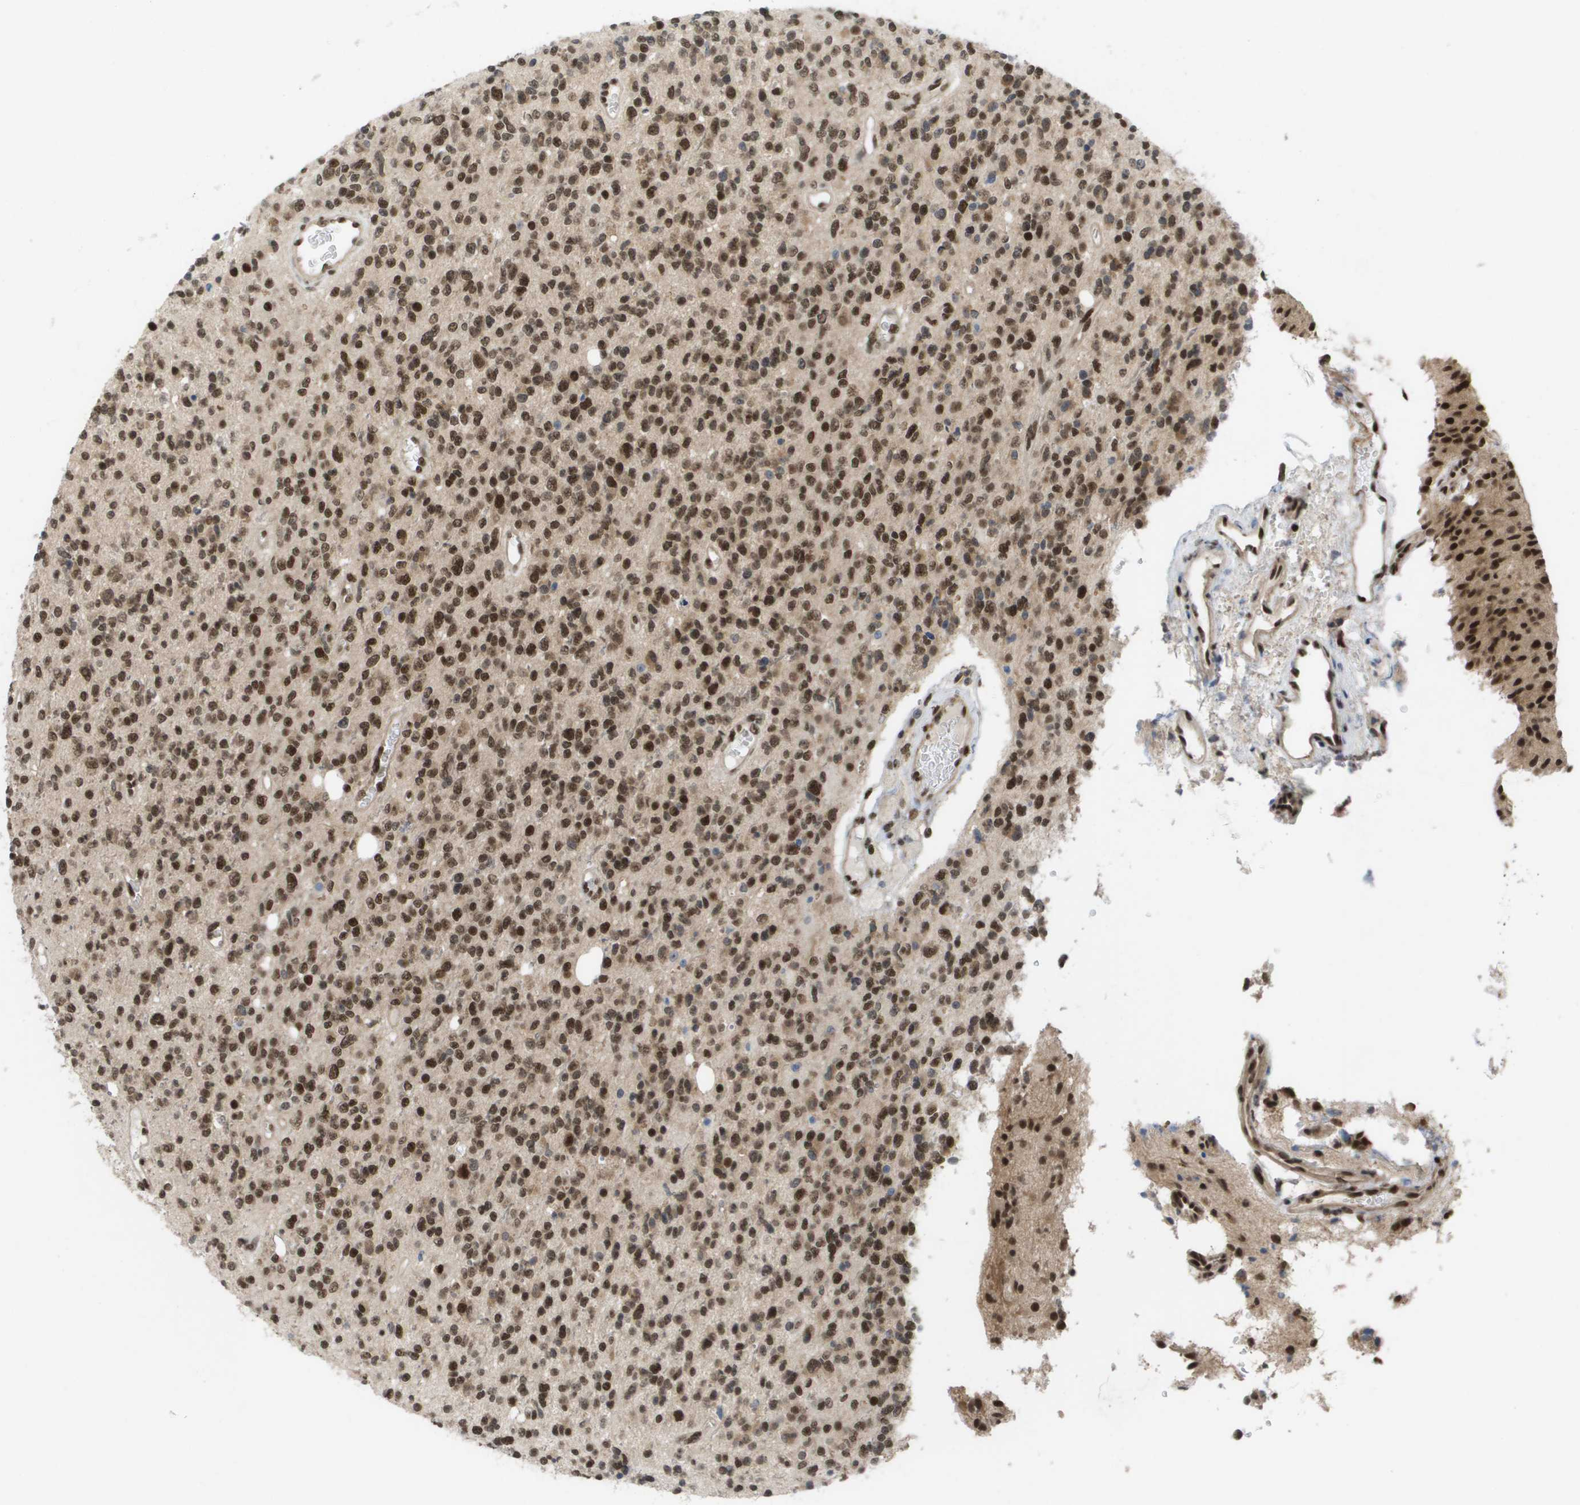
{"staining": {"intensity": "strong", "quantity": ">75%", "location": "nuclear"}, "tissue": "glioma", "cell_type": "Tumor cells", "image_type": "cancer", "snomed": [{"axis": "morphology", "description": "Glioma, malignant, High grade"}, {"axis": "topography", "description": "Brain"}], "caption": "Immunohistochemistry photomicrograph of human glioma stained for a protein (brown), which demonstrates high levels of strong nuclear staining in approximately >75% of tumor cells.", "gene": "CDT1", "patient": {"sex": "male", "age": 34}}